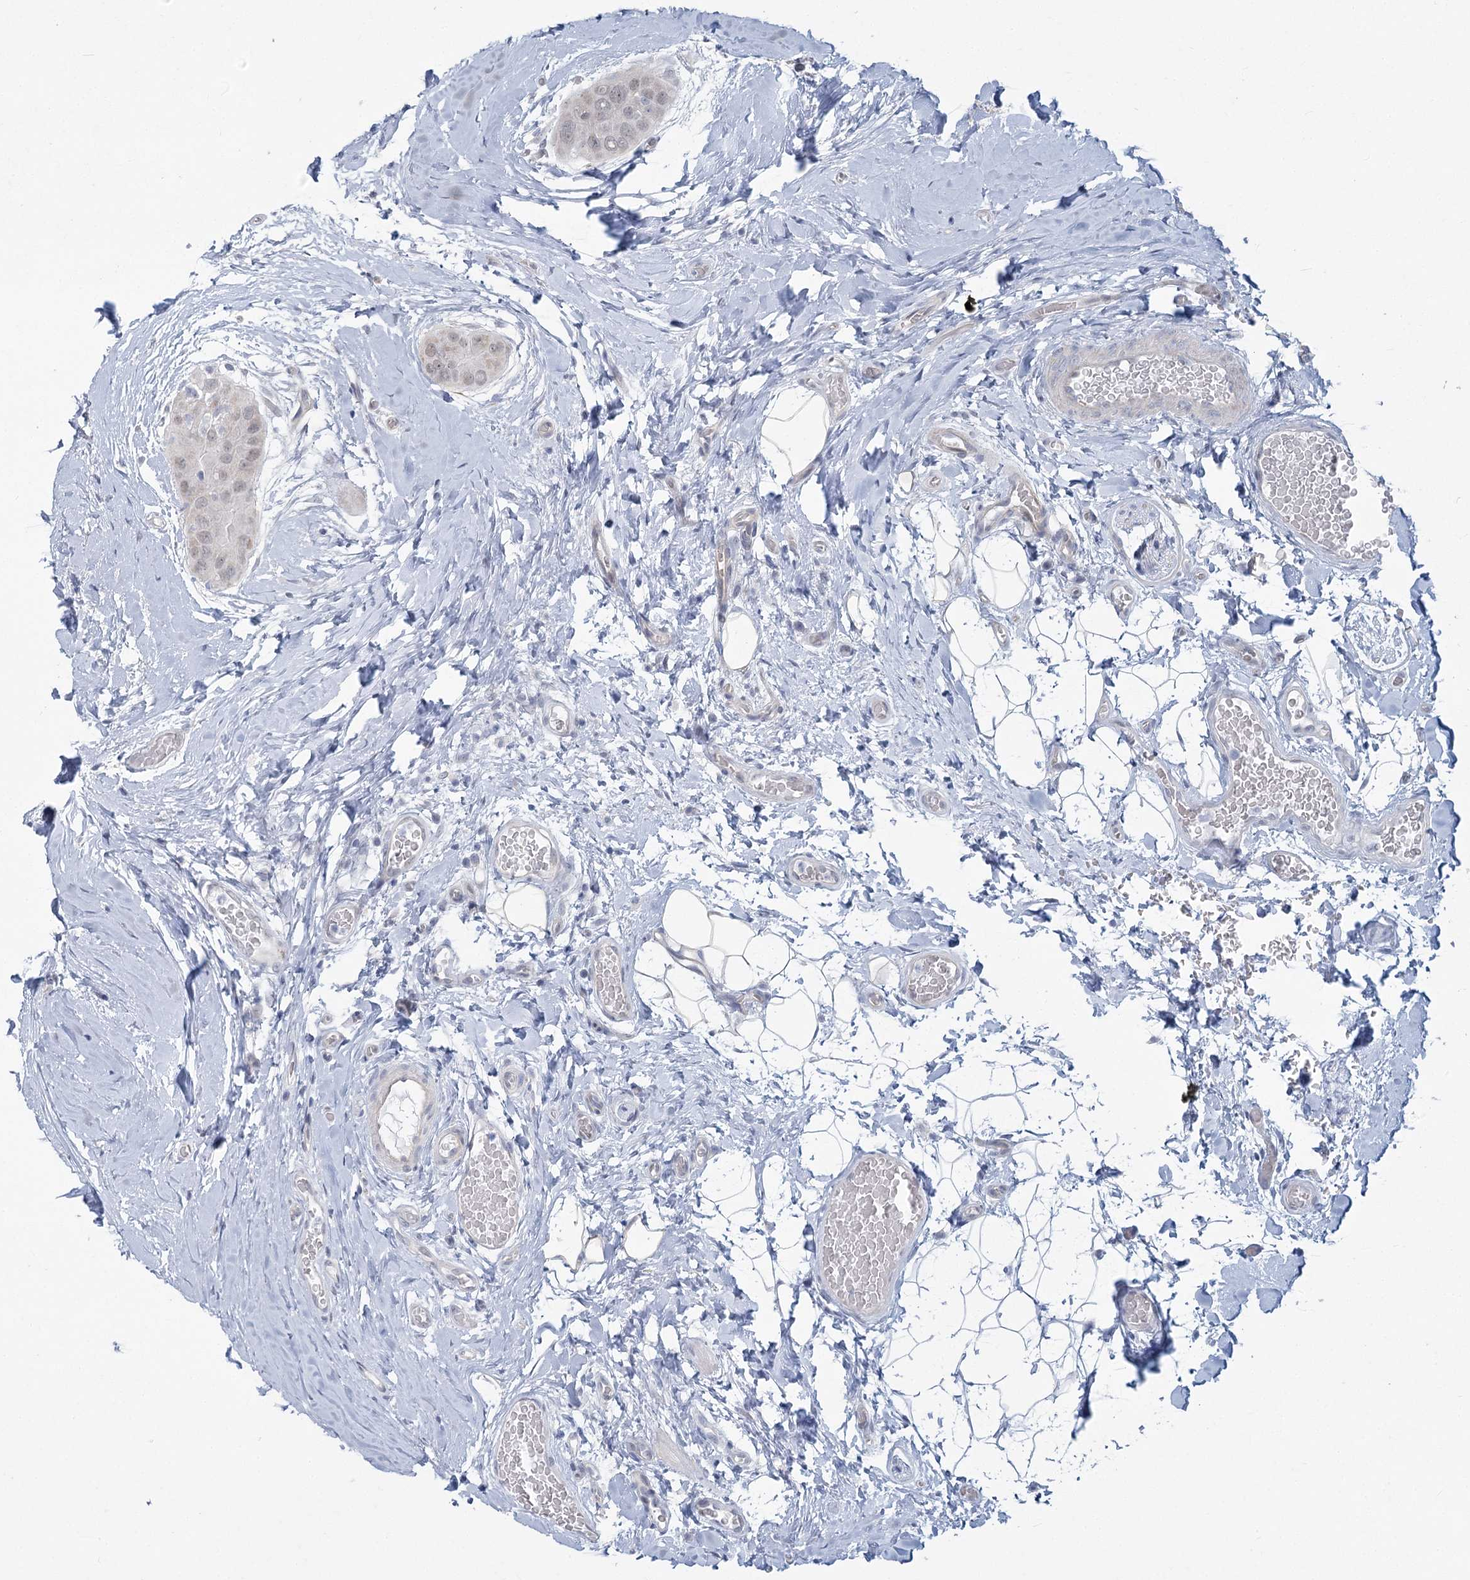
{"staining": {"intensity": "weak", "quantity": "<25%", "location": "cytoplasmic/membranous"}, "tissue": "thyroid cancer", "cell_type": "Tumor cells", "image_type": "cancer", "snomed": [{"axis": "morphology", "description": "Papillary adenocarcinoma, NOS"}, {"axis": "topography", "description": "Thyroid gland"}], "caption": "DAB immunohistochemical staining of papillary adenocarcinoma (thyroid) shows no significant positivity in tumor cells. (DAB IHC visualized using brightfield microscopy, high magnification).", "gene": "ABITRAM", "patient": {"sex": "male", "age": 33}}